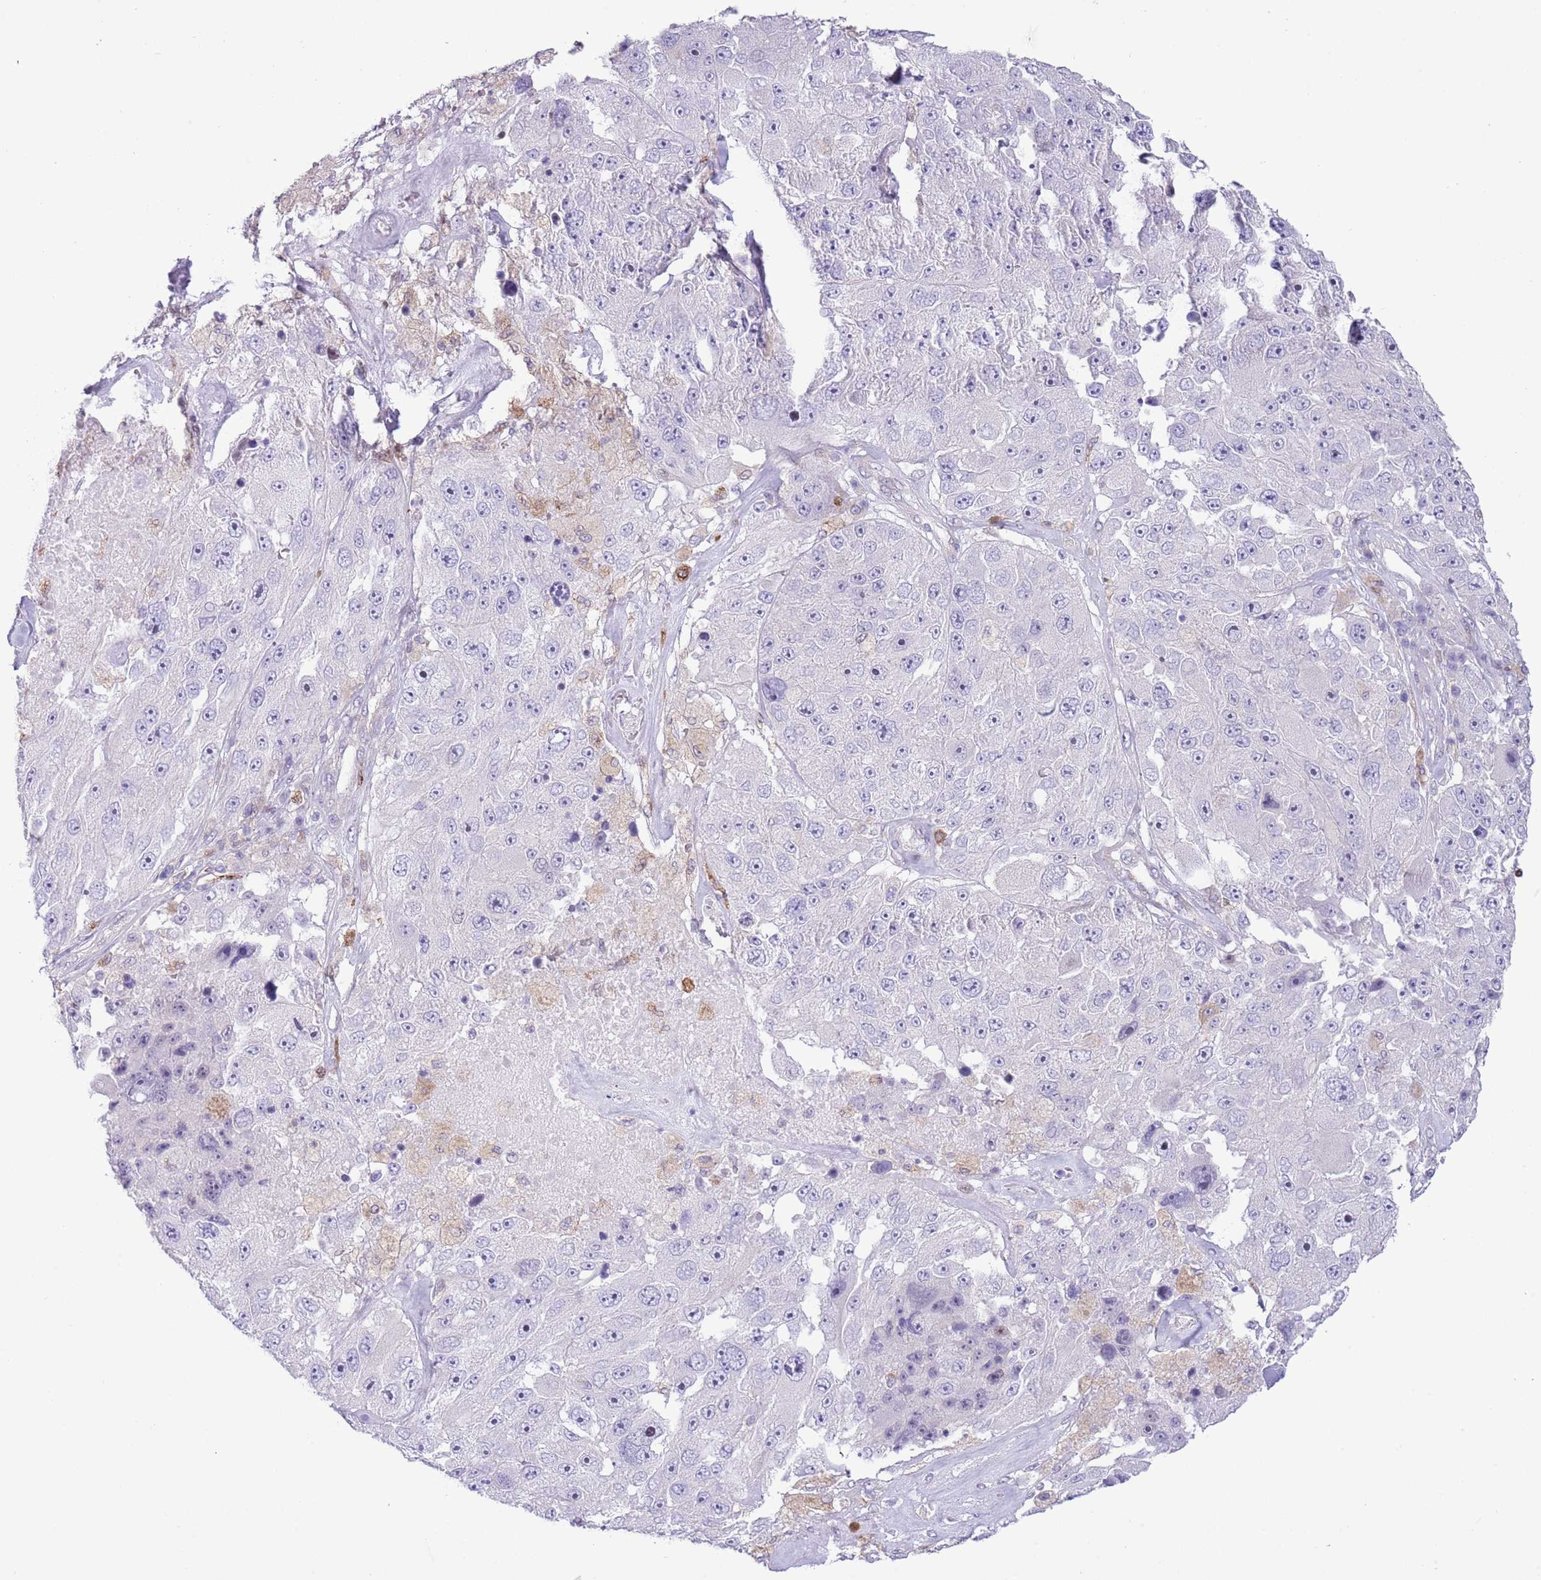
{"staining": {"intensity": "negative", "quantity": "none", "location": "none"}, "tissue": "melanoma", "cell_type": "Tumor cells", "image_type": "cancer", "snomed": [{"axis": "morphology", "description": "Malignant melanoma, Metastatic site"}, {"axis": "topography", "description": "Lymph node"}], "caption": "An image of melanoma stained for a protein demonstrates no brown staining in tumor cells. (DAB (3,3'-diaminobenzidine) immunohistochemistry with hematoxylin counter stain).", "gene": "ANO8", "patient": {"sex": "male", "age": 62}}